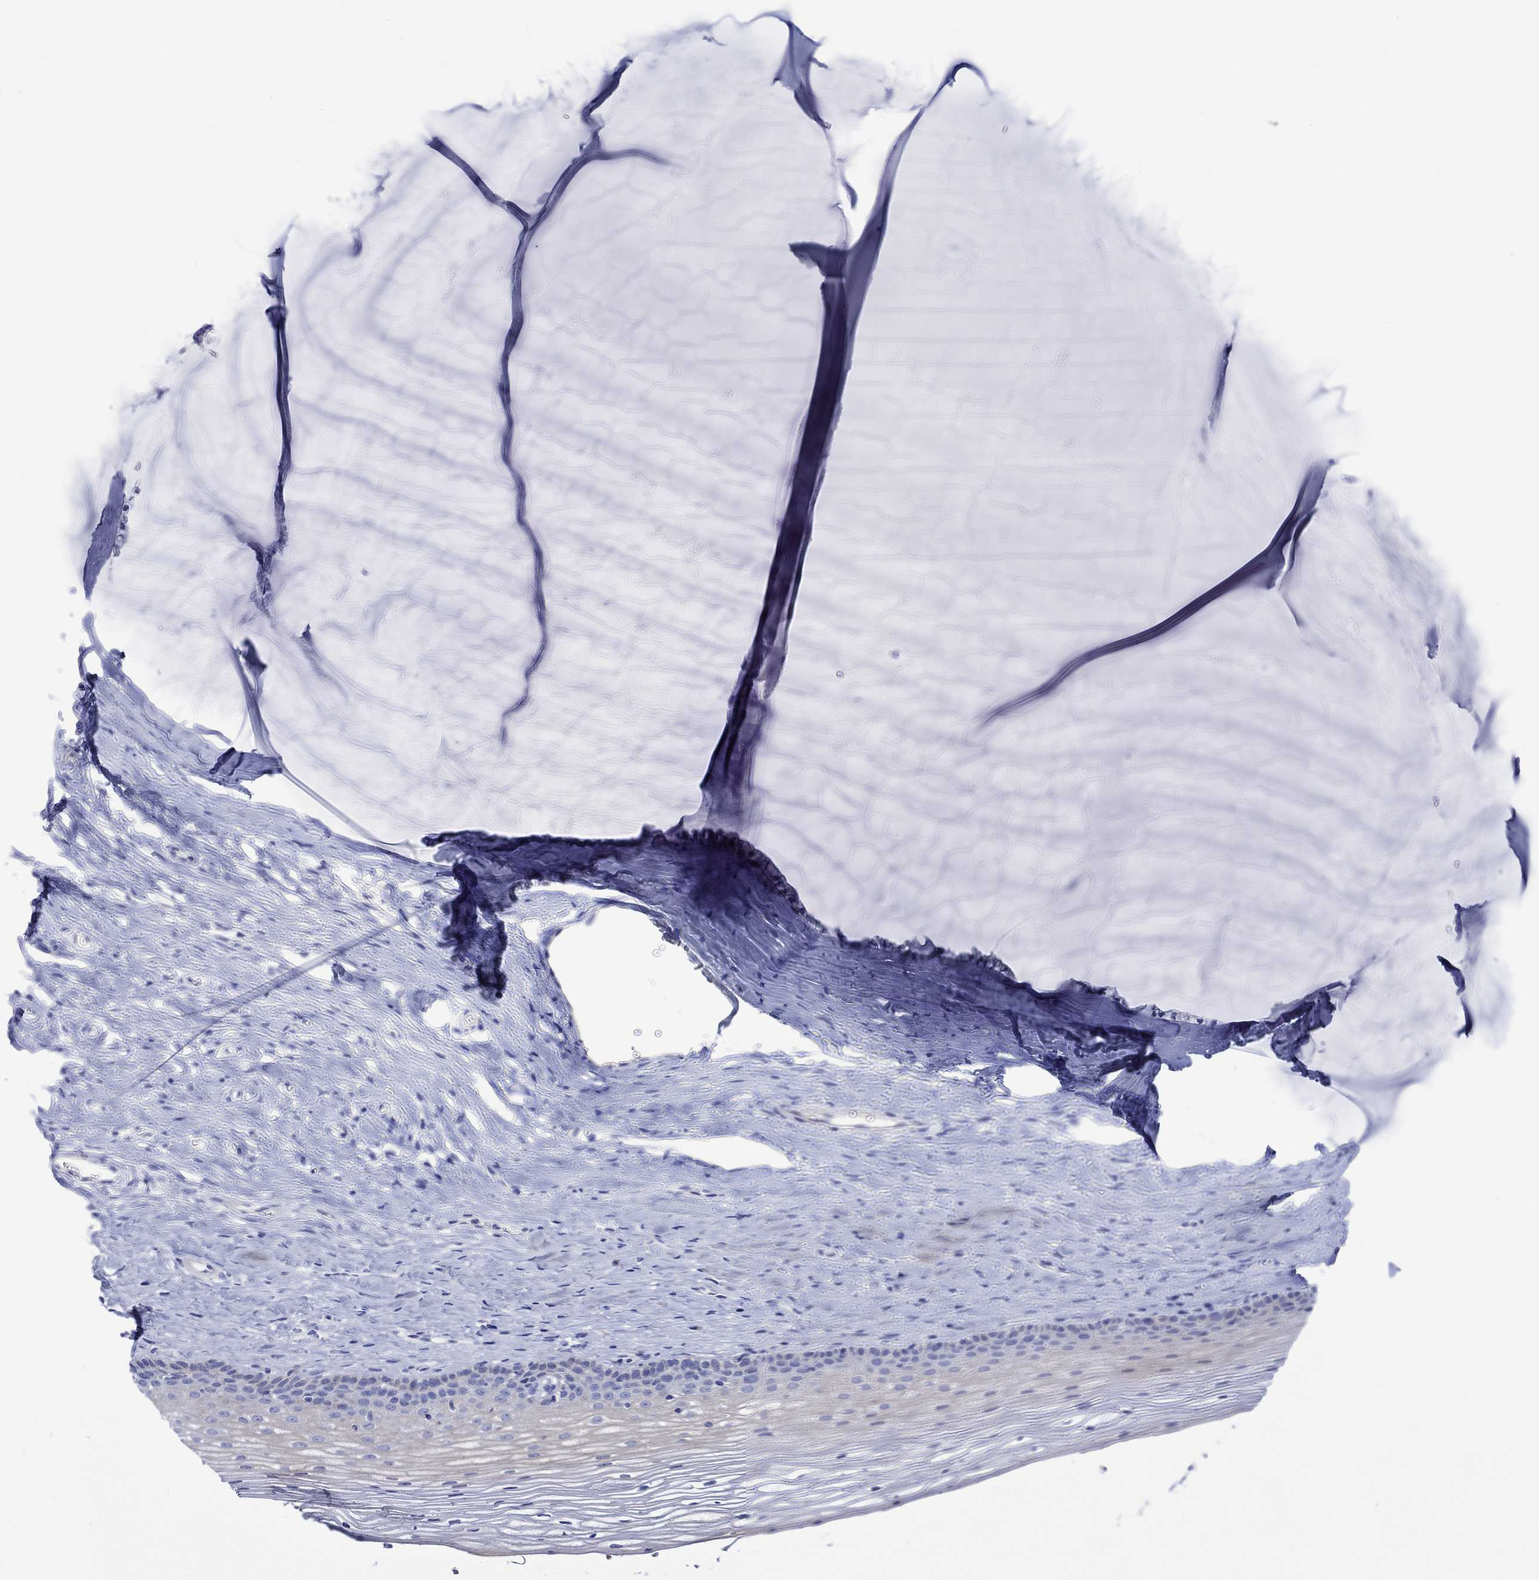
{"staining": {"intensity": "weak", "quantity": "<25%", "location": "cytoplasmic/membranous"}, "tissue": "cervix", "cell_type": "Squamous epithelial cells", "image_type": "normal", "snomed": [{"axis": "morphology", "description": "Normal tissue, NOS"}, {"axis": "topography", "description": "Cervix"}], "caption": "High power microscopy micrograph of an immunohistochemistry histopathology image of benign cervix, revealing no significant positivity in squamous epithelial cells. The staining is performed using DAB (3,3'-diaminobenzidine) brown chromogen with nuclei counter-stained in using hematoxylin.", "gene": "NRIP3", "patient": {"sex": "female", "age": 40}}